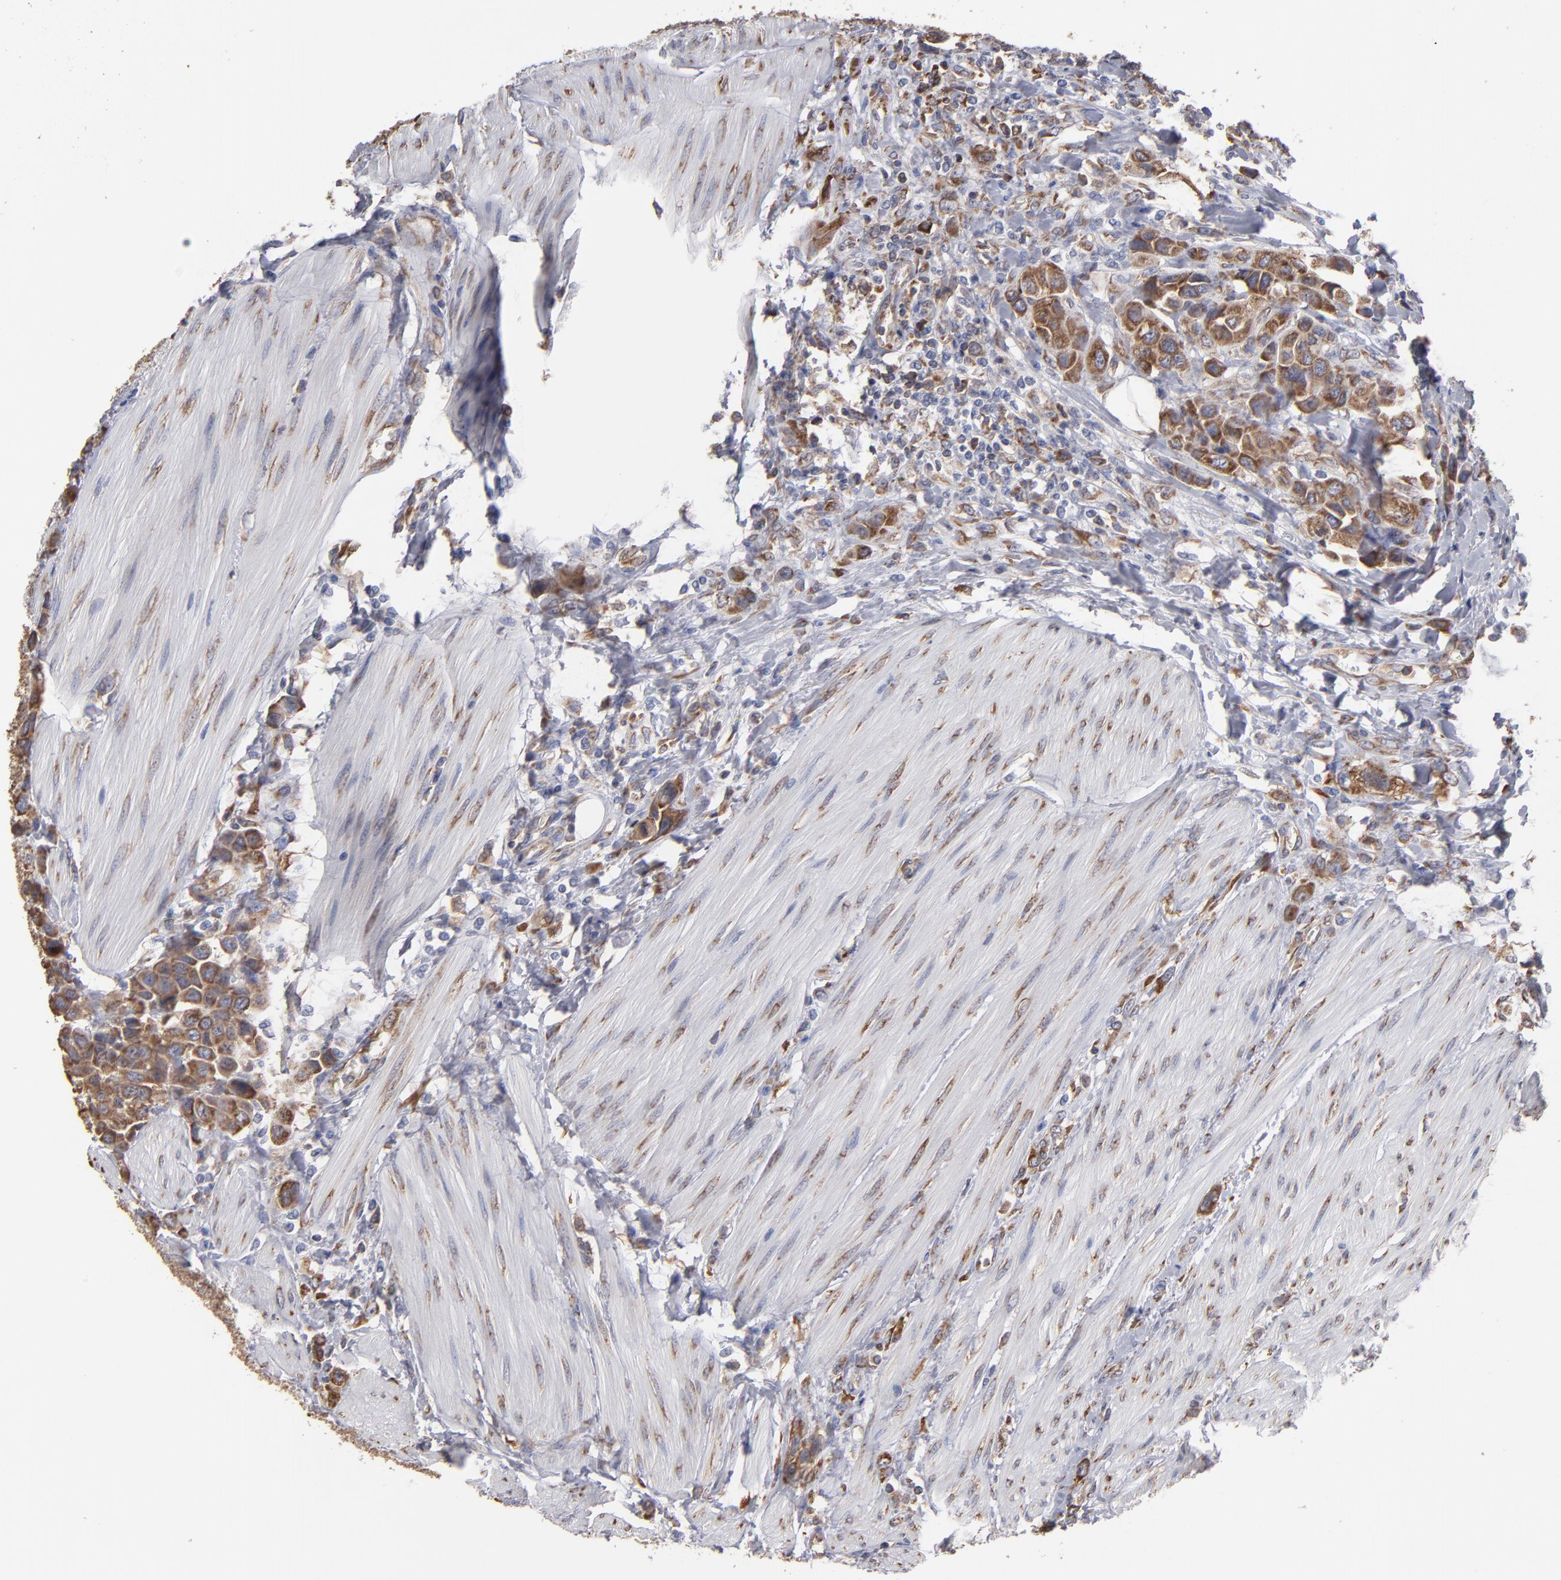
{"staining": {"intensity": "moderate", "quantity": ">75%", "location": "cytoplasmic/membranous"}, "tissue": "urothelial cancer", "cell_type": "Tumor cells", "image_type": "cancer", "snomed": [{"axis": "morphology", "description": "Urothelial carcinoma, High grade"}, {"axis": "topography", "description": "Urinary bladder"}], "caption": "Tumor cells reveal medium levels of moderate cytoplasmic/membranous expression in about >75% of cells in urothelial cancer.", "gene": "SND1", "patient": {"sex": "male", "age": 50}}